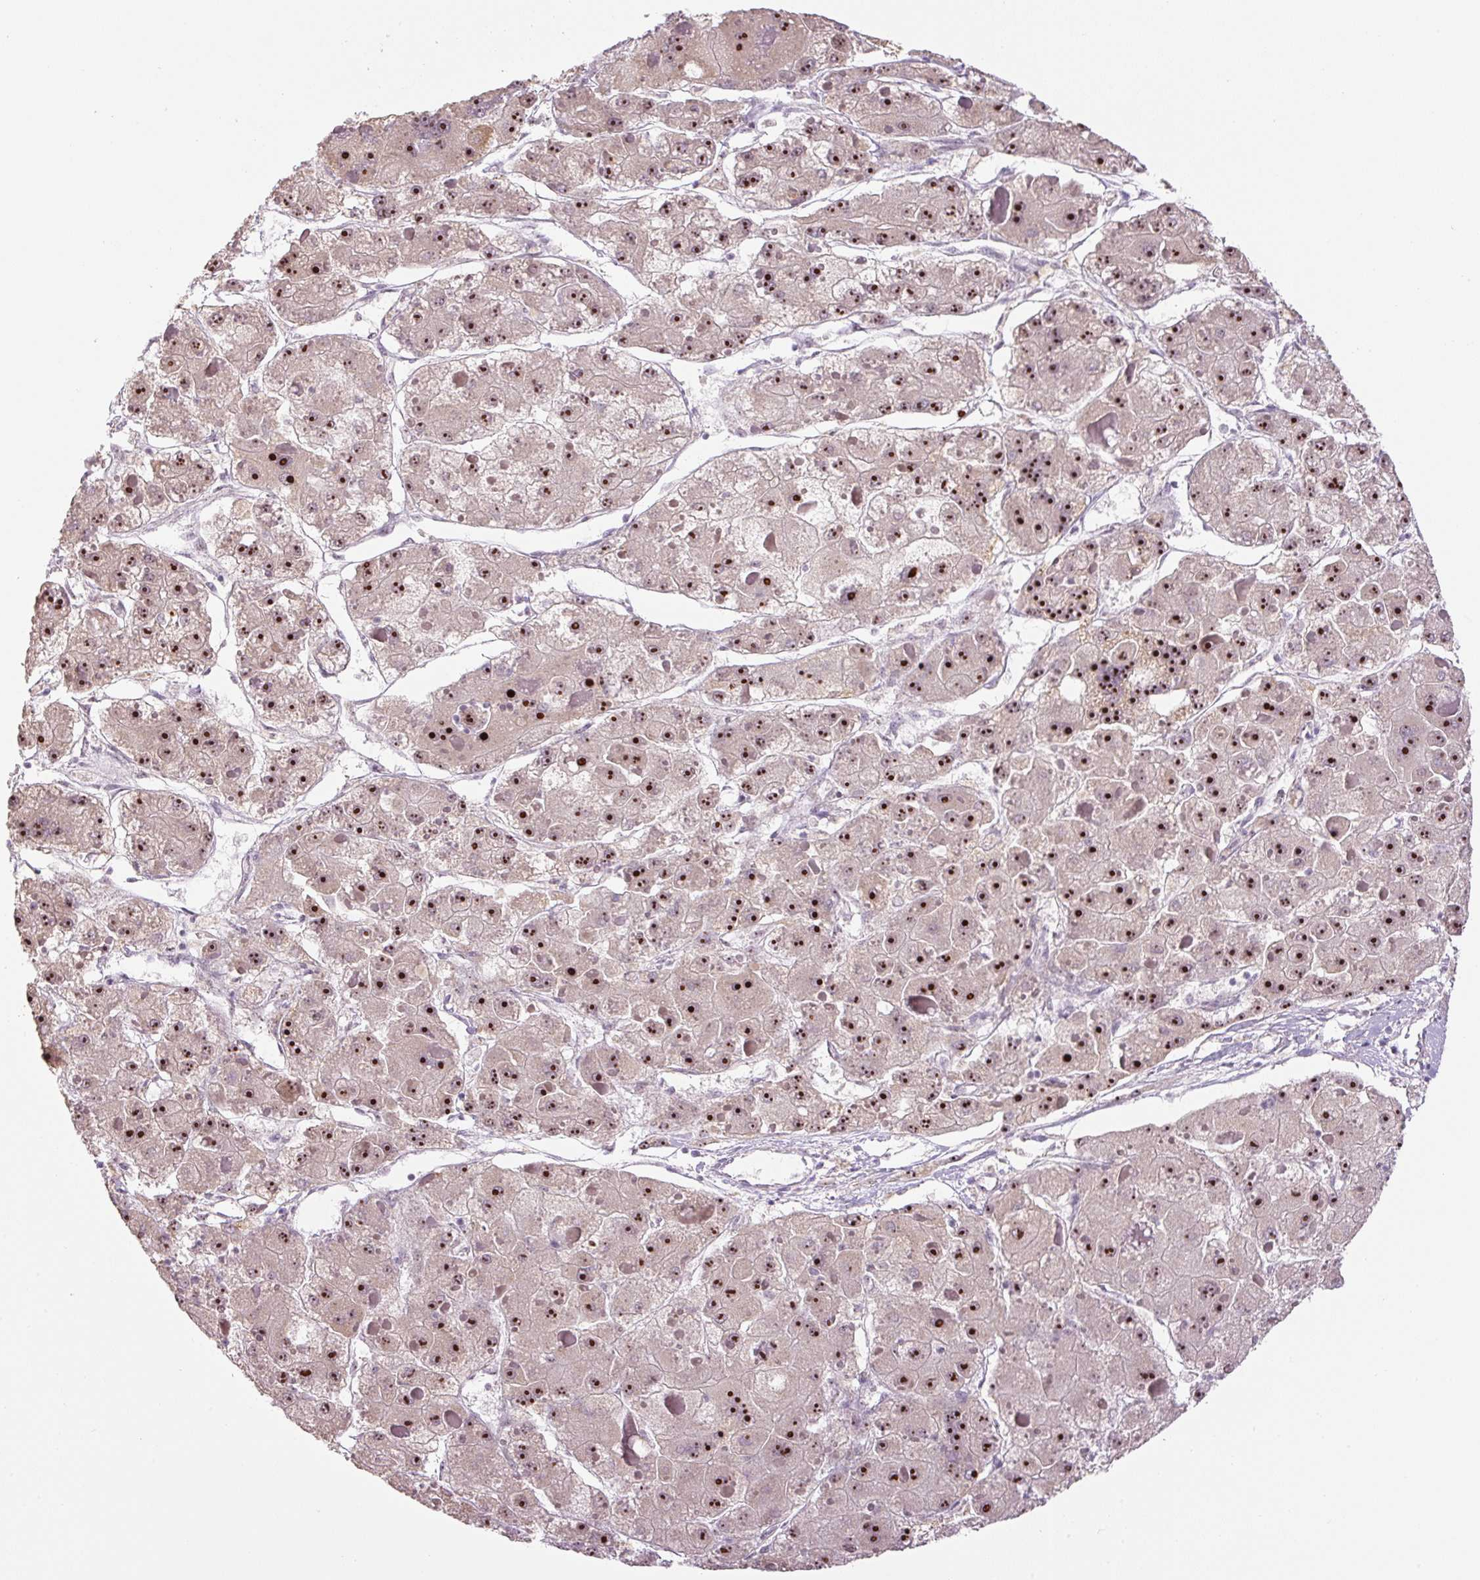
{"staining": {"intensity": "strong", "quantity": ">75%", "location": "nuclear"}, "tissue": "liver cancer", "cell_type": "Tumor cells", "image_type": "cancer", "snomed": [{"axis": "morphology", "description": "Carcinoma, Hepatocellular, NOS"}, {"axis": "topography", "description": "Liver"}], "caption": "This image reveals immunohistochemistry staining of liver hepatocellular carcinoma, with high strong nuclear positivity in approximately >75% of tumor cells.", "gene": "TMEM151B", "patient": {"sex": "female", "age": 73}}